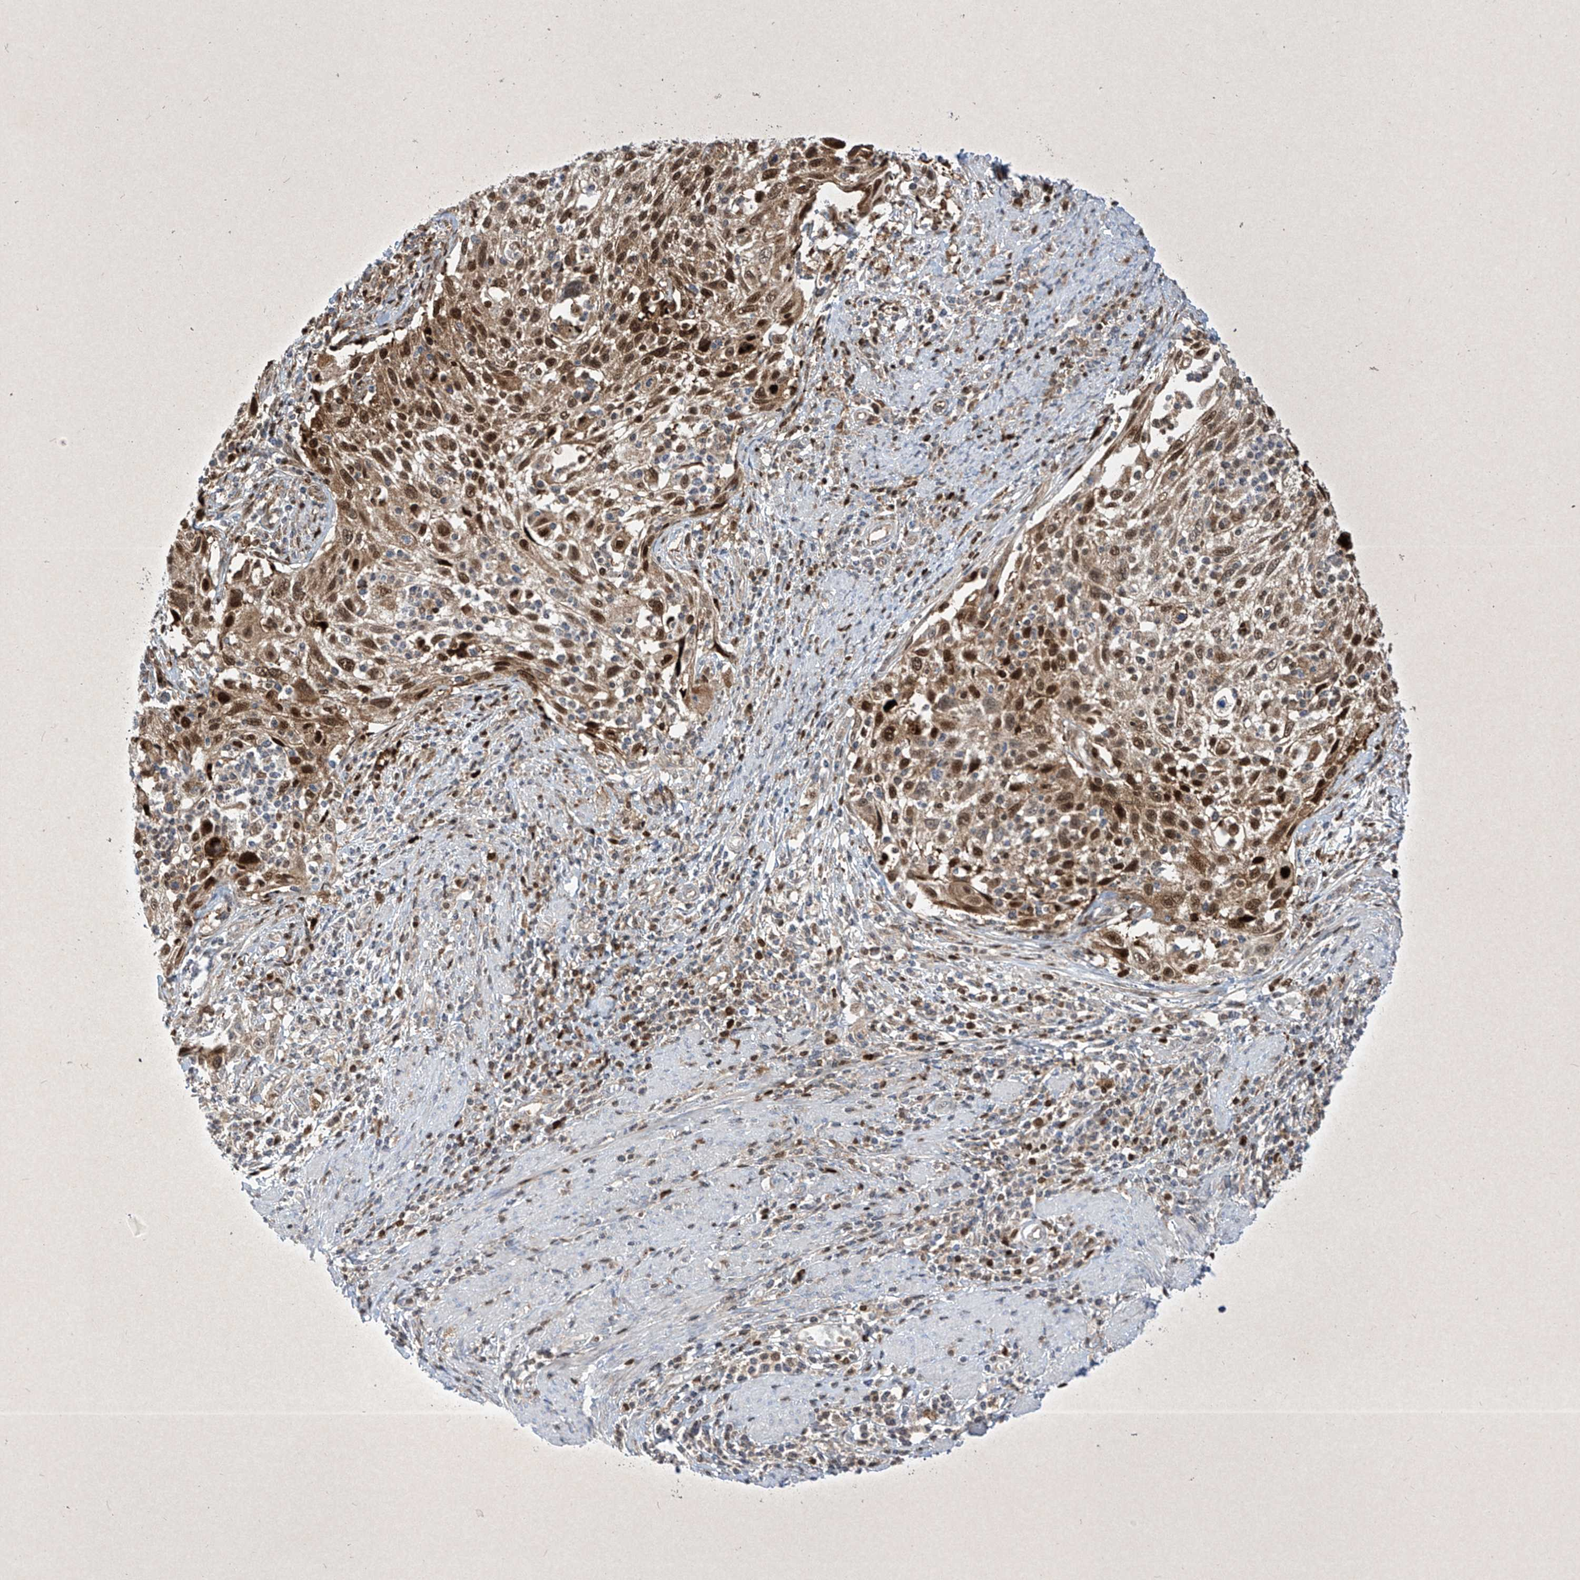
{"staining": {"intensity": "moderate", "quantity": ">75%", "location": "nuclear"}, "tissue": "cervical cancer", "cell_type": "Tumor cells", "image_type": "cancer", "snomed": [{"axis": "morphology", "description": "Squamous cell carcinoma, NOS"}, {"axis": "topography", "description": "Cervix"}], "caption": "Tumor cells show moderate nuclear staining in about >75% of cells in squamous cell carcinoma (cervical).", "gene": "PSMB10", "patient": {"sex": "female", "age": 70}}